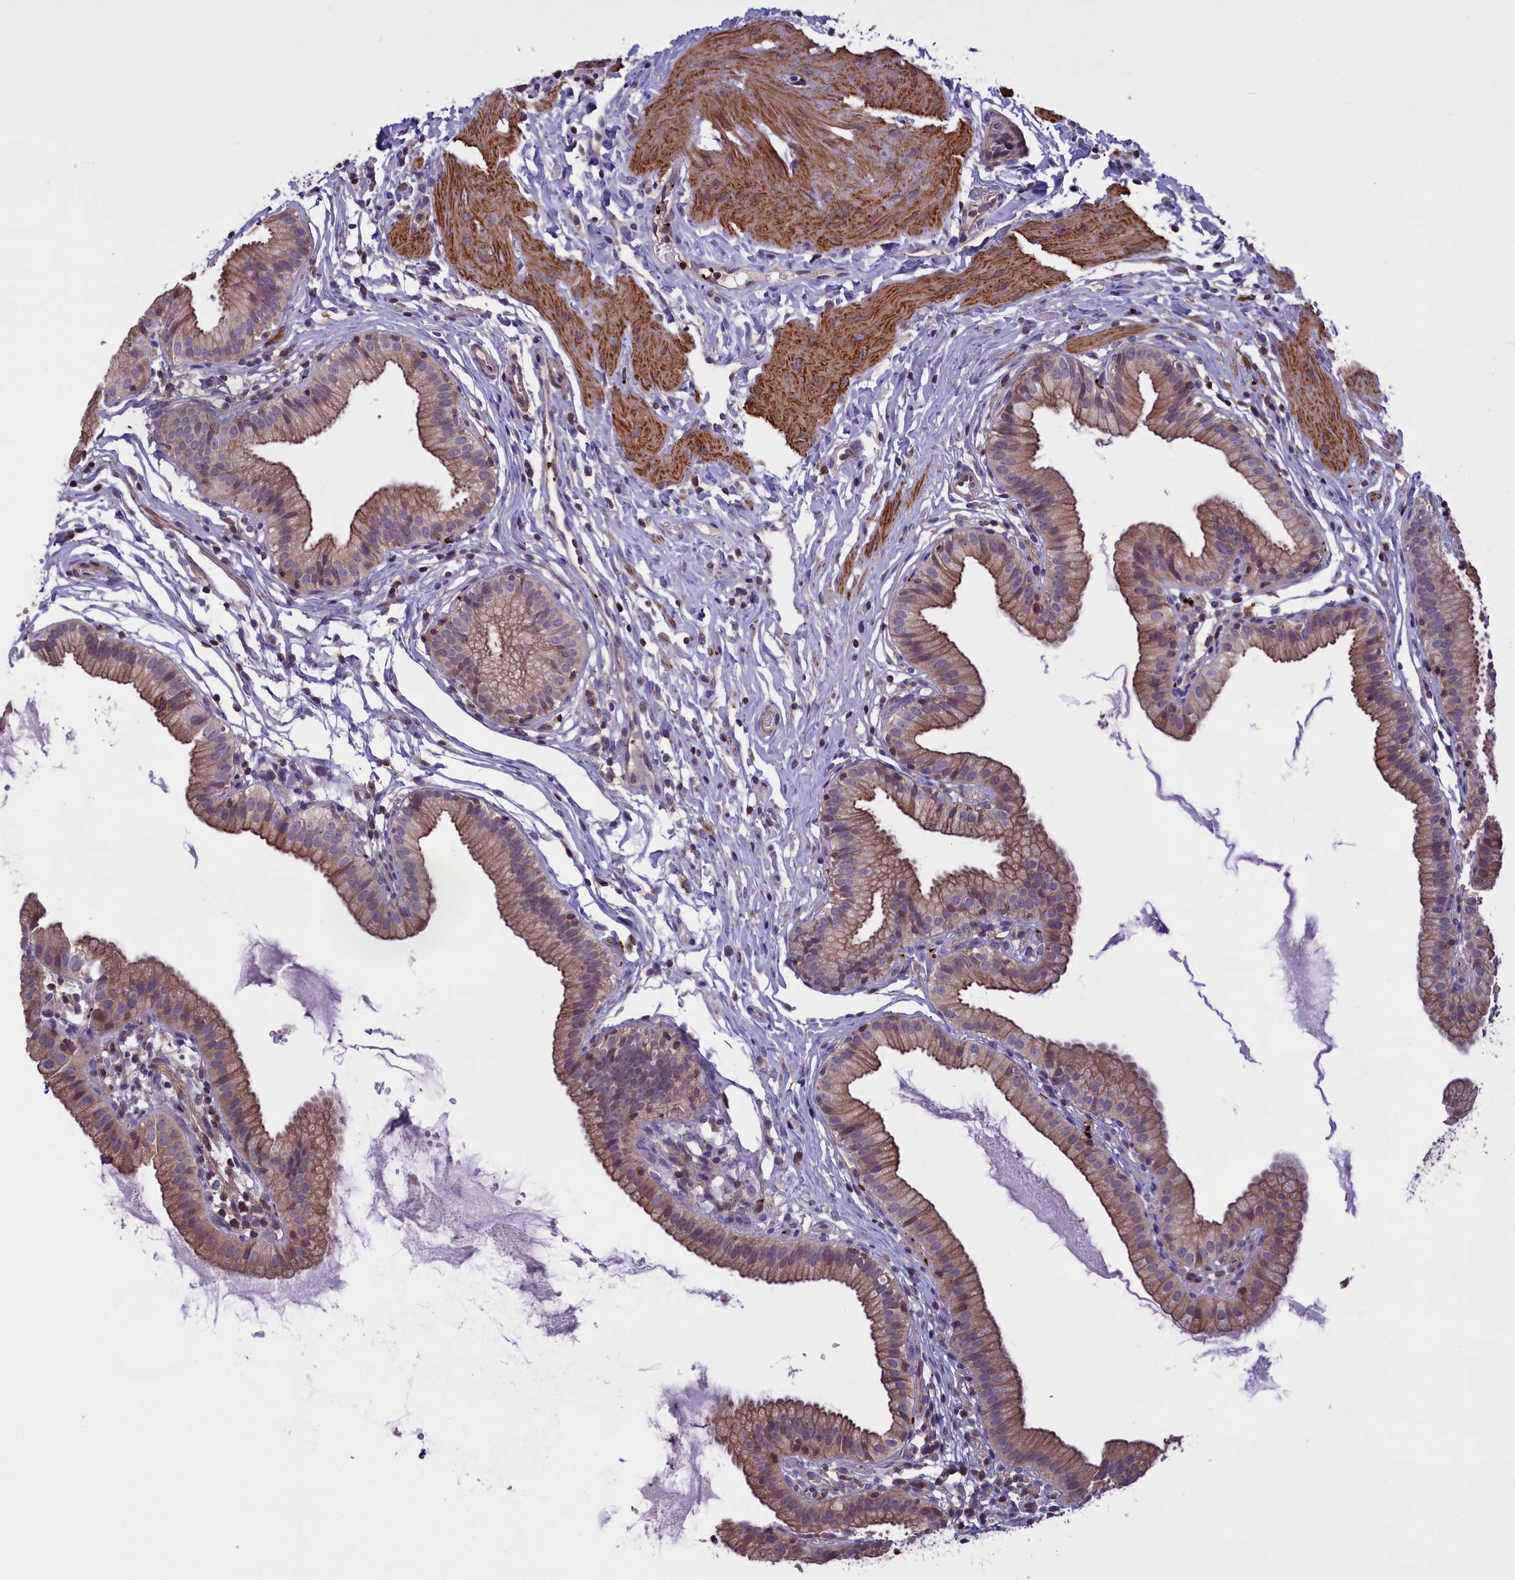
{"staining": {"intensity": "moderate", "quantity": ">75%", "location": "cytoplasmic/membranous"}, "tissue": "gallbladder", "cell_type": "Glandular cells", "image_type": "normal", "snomed": [{"axis": "morphology", "description": "Normal tissue, NOS"}, {"axis": "topography", "description": "Gallbladder"}], "caption": "Immunohistochemistry micrograph of benign gallbladder: gallbladder stained using IHC exhibits medium levels of moderate protein expression localized specifically in the cytoplasmic/membranous of glandular cells, appearing as a cytoplasmic/membranous brown color.", "gene": "HEATR3", "patient": {"sex": "female", "age": 46}}